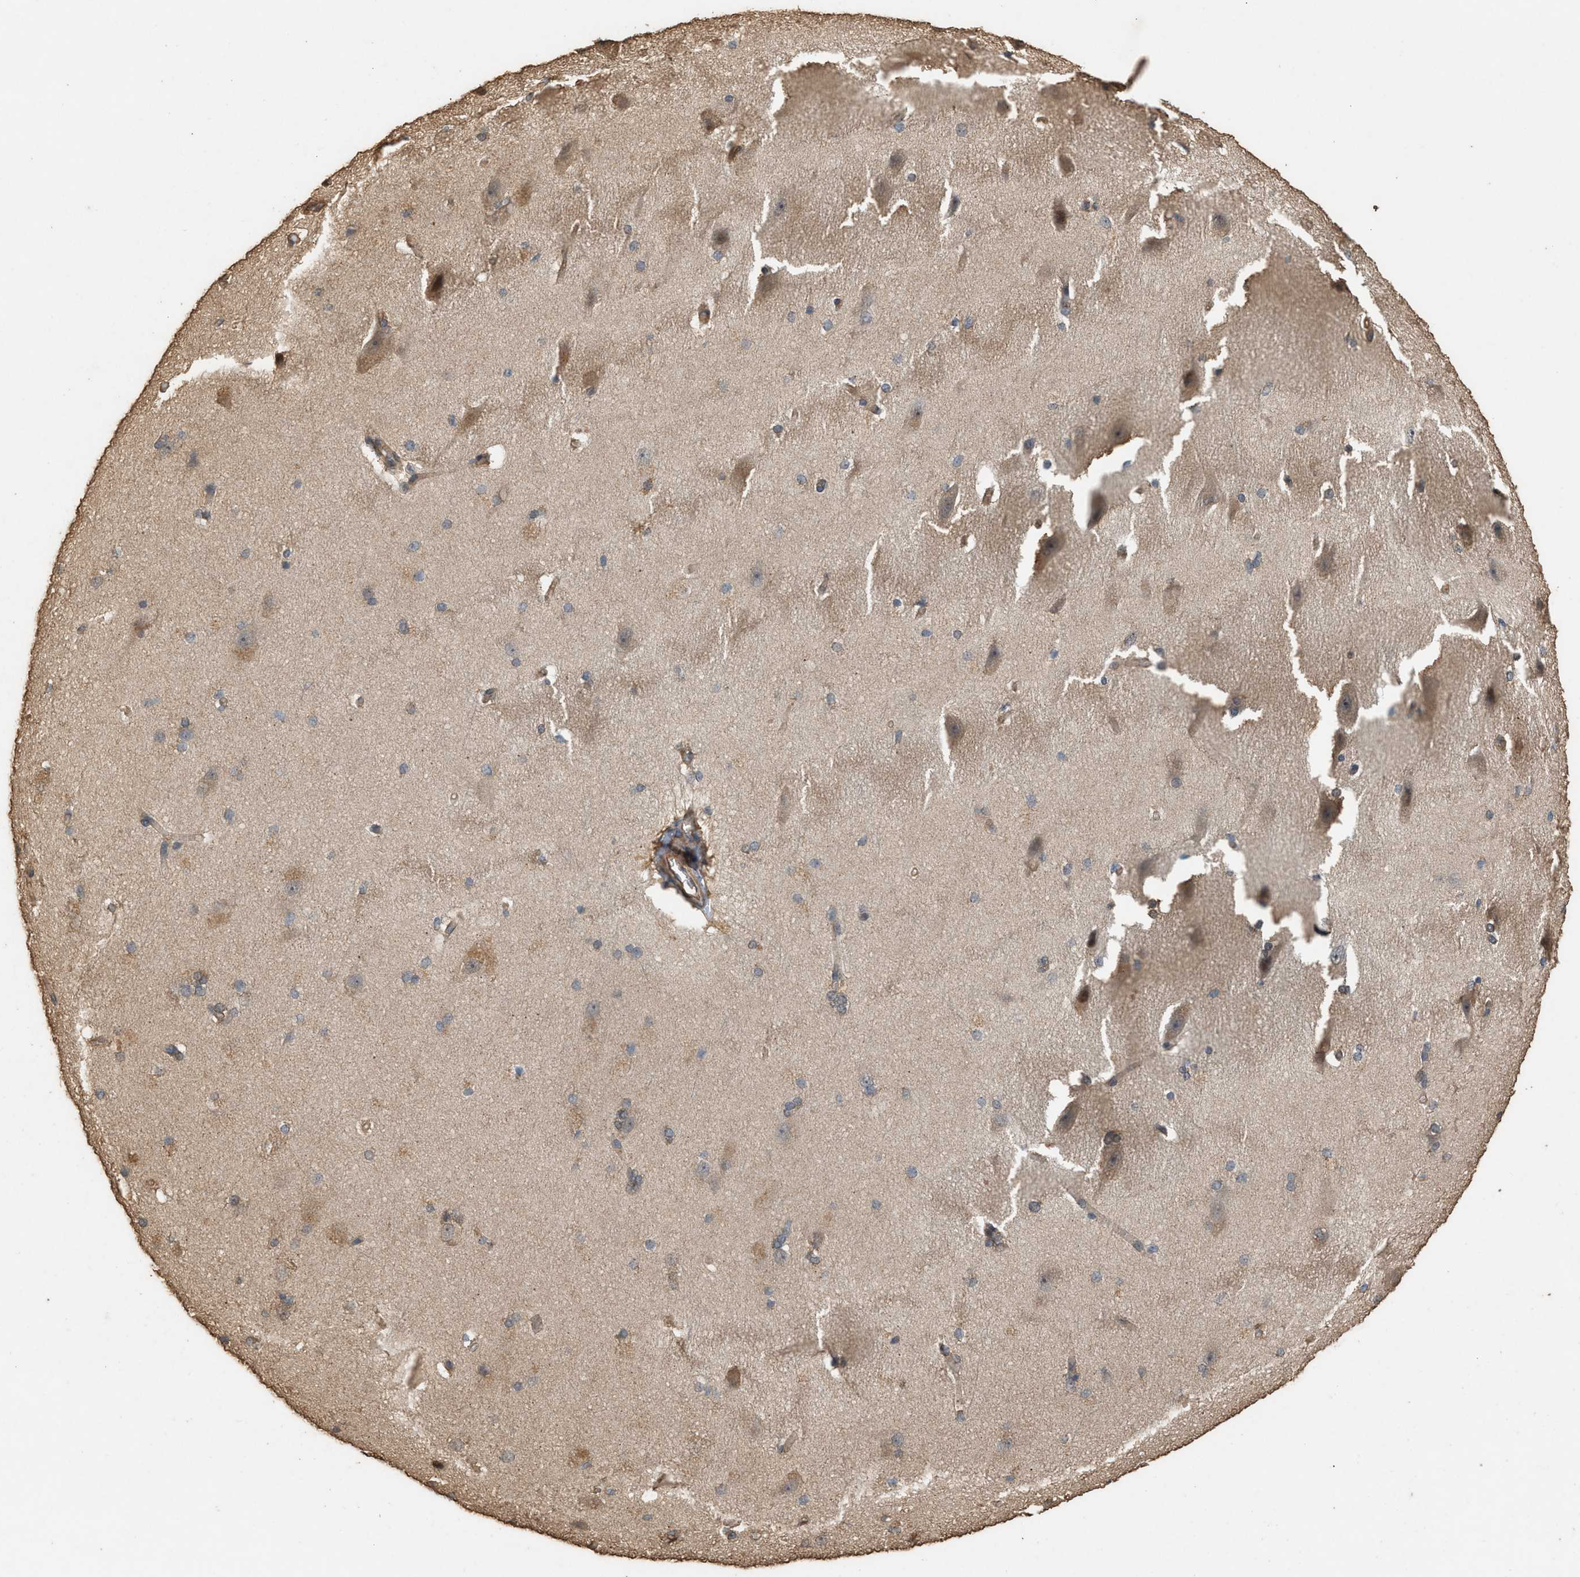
{"staining": {"intensity": "moderate", "quantity": "25%-75%", "location": "cytoplasmic/membranous"}, "tissue": "cerebral cortex", "cell_type": "Endothelial cells", "image_type": "normal", "snomed": [{"axis": "morphology", "description": "Normal tissue, NOS"}, {"axis": "topography", "description": "Cerebral cortex"}, {"axis": "topography", "description": "Hippocampus"}], "caption": "Protein staining displays moderate cytoplasmic/membranous staining in about 25%-75% of endothelial cells in benign cerebral cortex.", "gene": "DCAF7", "patient": {"sex": "female", "age": 19}}